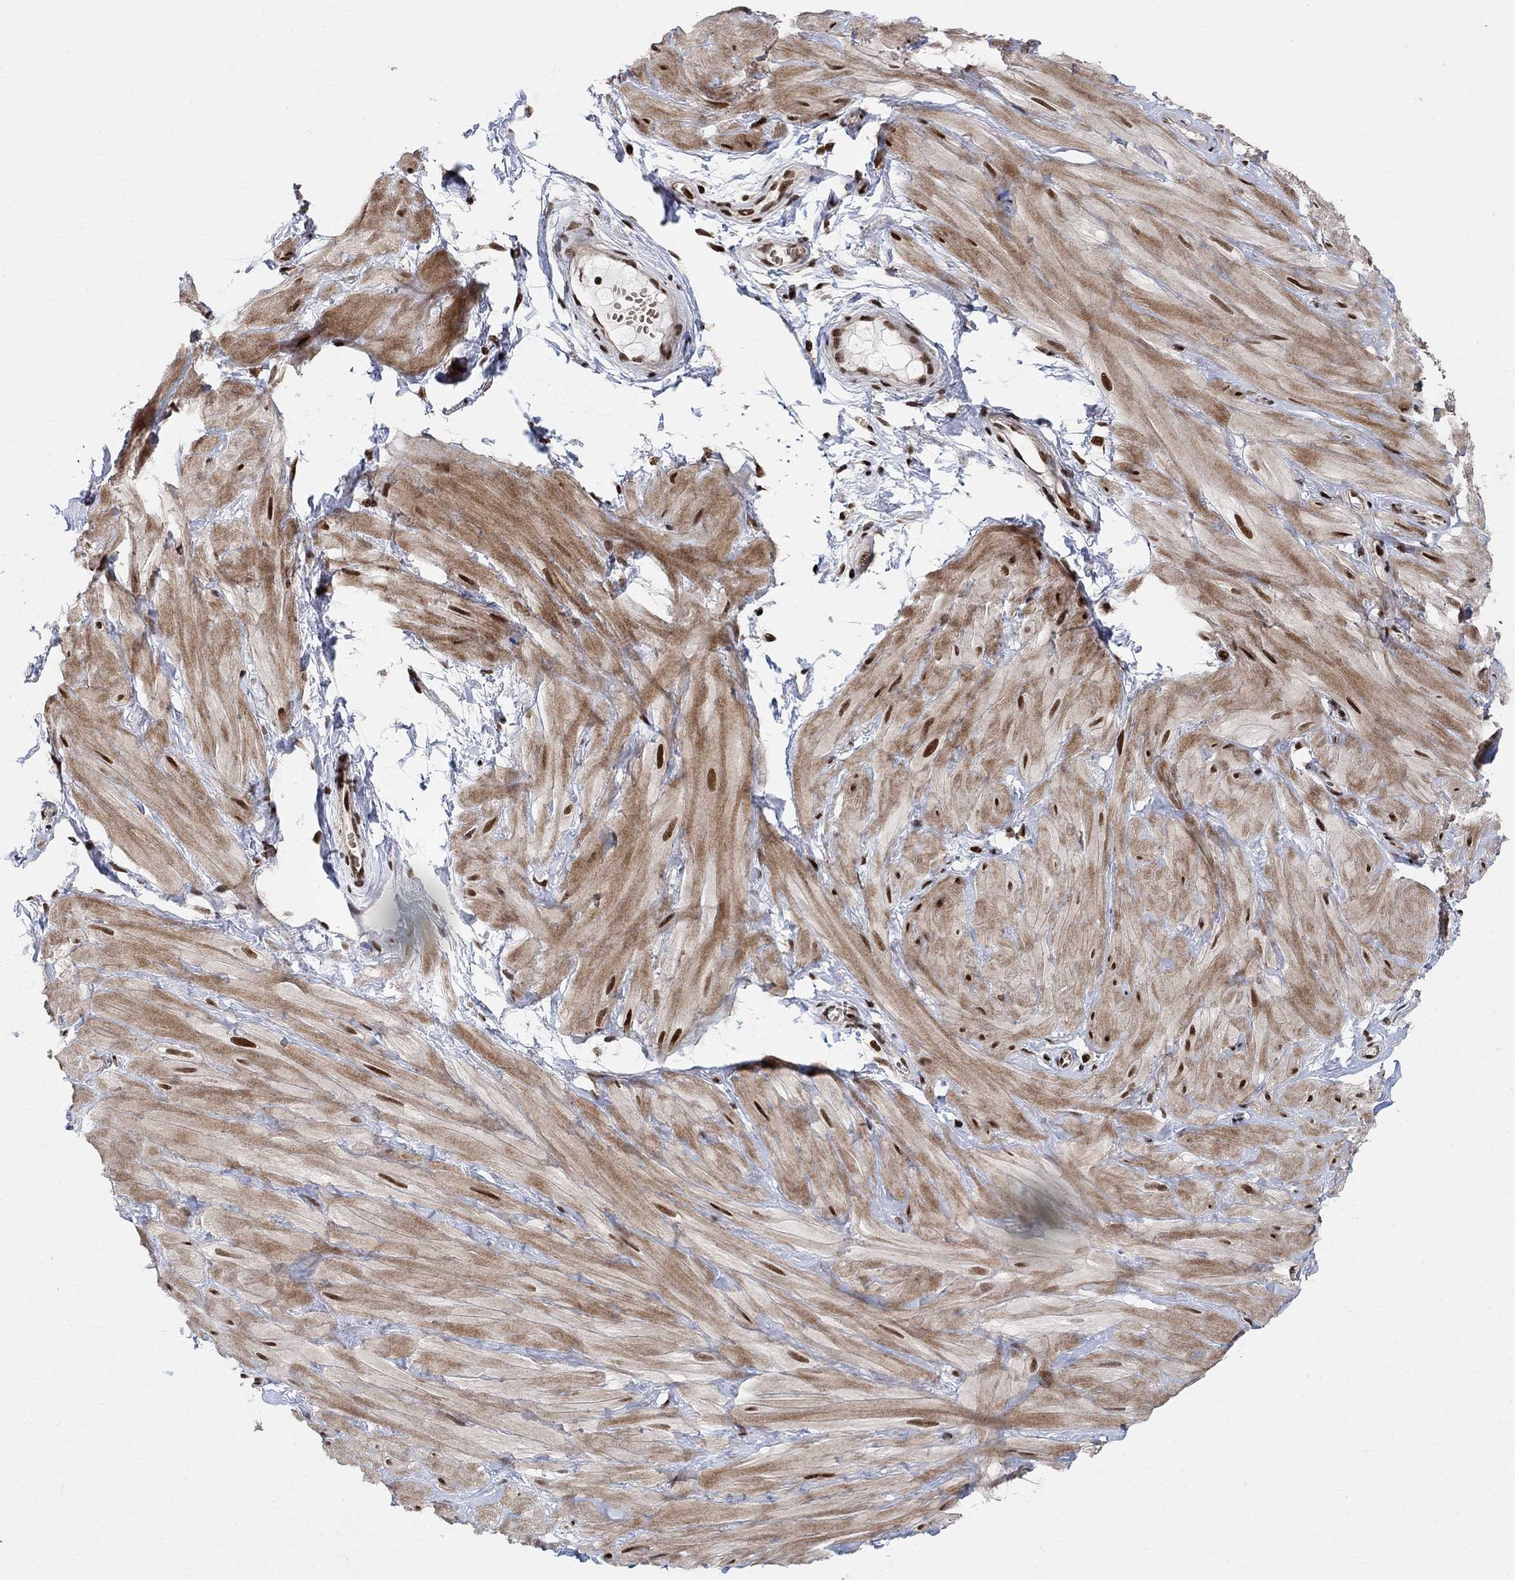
{"staining": {"intensity": "strong", "quantity": ">75%", "location": "nuclear"}, "tissue": "adipose tissue", "cell_type": "Adipocytes", "image_type": "normal", "snomed": [{"axis": "morphology", "description": "Normal tissue, NOS"}, {"axis": "topography", "description": "Smooth muscle"}, {"axis": "topography", "description": "Peripheral nerve tissue"}], "caption": "Adipose tissue was stained to show a protein in brown. There is high levels of strong nuclear expression in approximately >75% of adipocytes. The staining was performed using DAB (3,3'-diaminobenzidine) to visualize the protein expression in brown, while the nuclei were stained in blue with hematoxylin (Magnification: 20x).", "gene": "E4F1", "patient": {"sex": "male", "age": 22}}